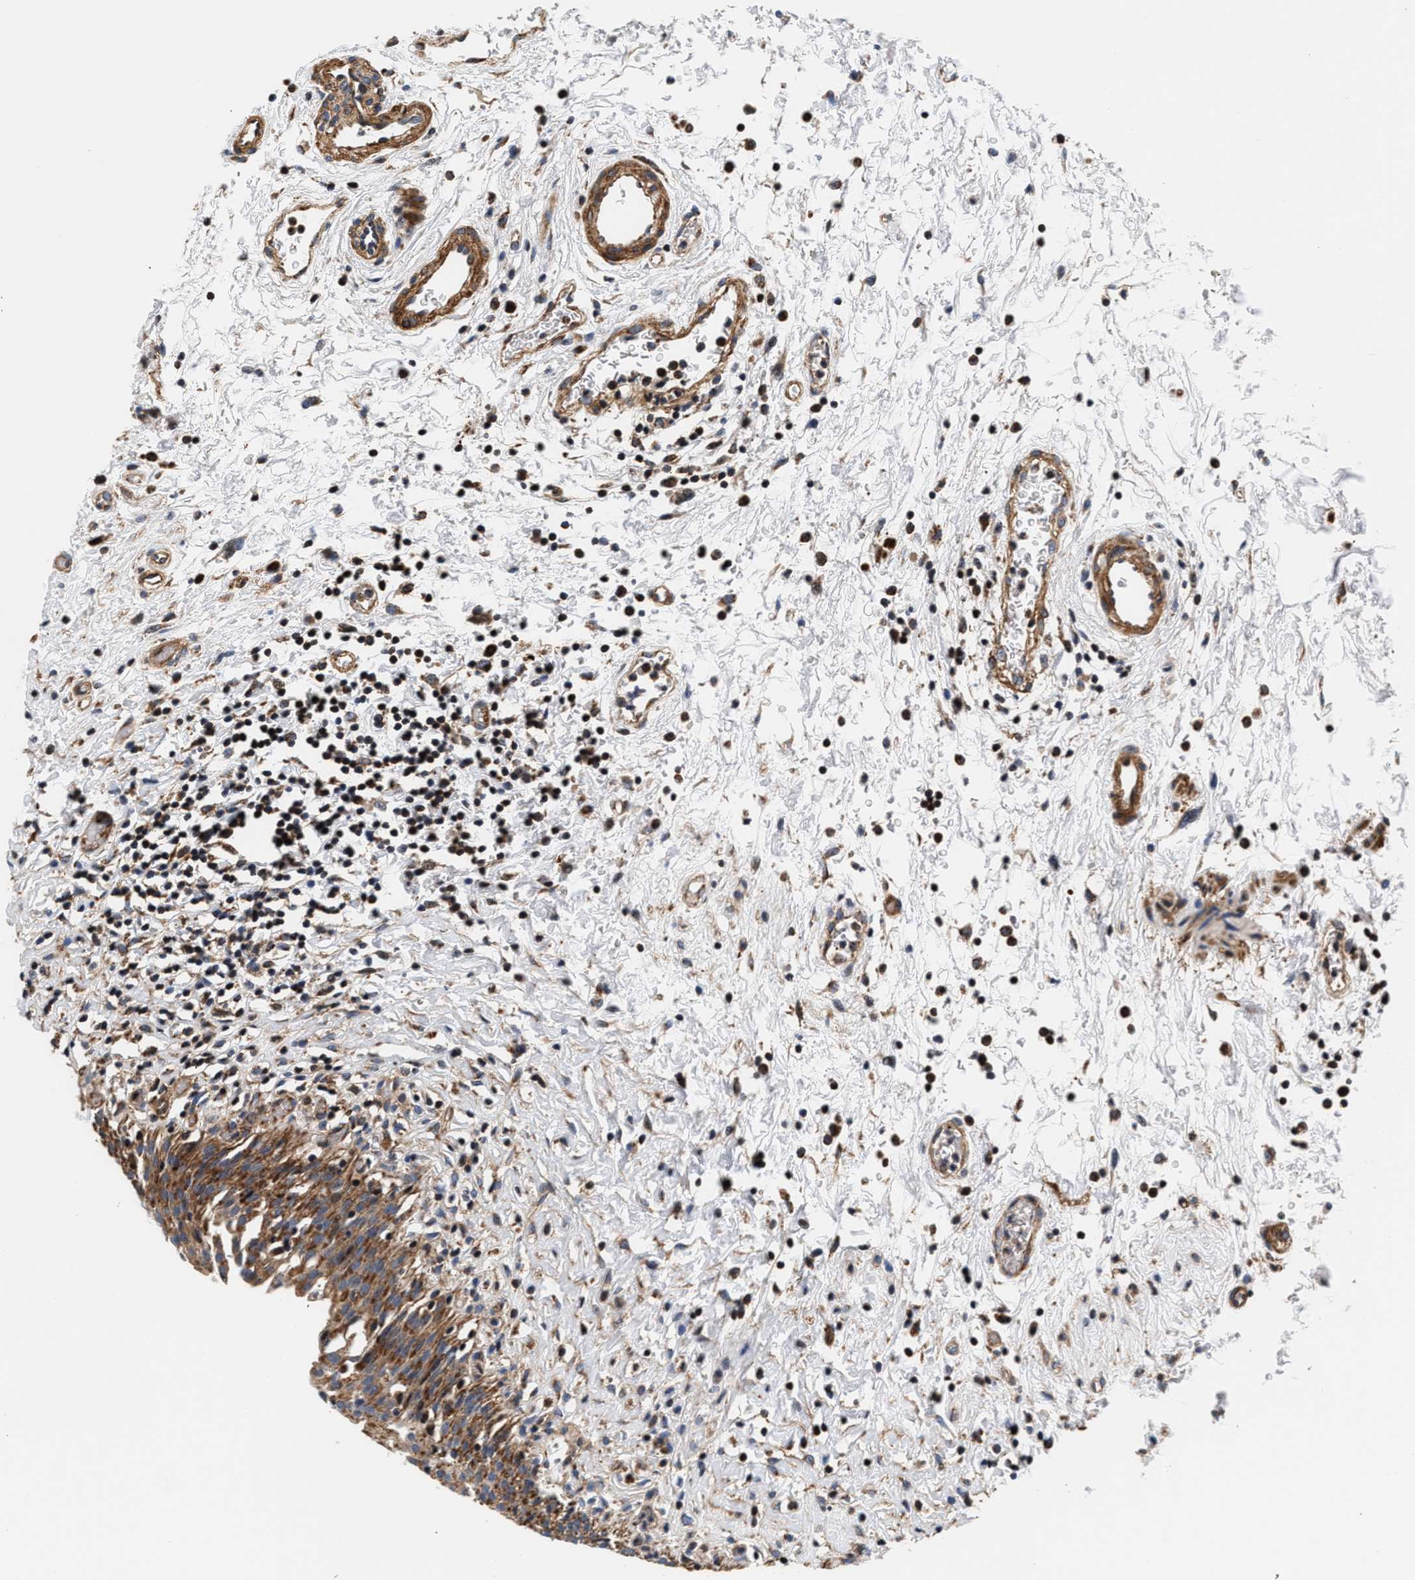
{"staining": {"intensity": "moderate", "quantity": ">75%", "location": "cytoplasmic/membranous"}, "tissue": "urinary bladder", "cell_type": "Urothelial cells", "image_type": "normal", "snomed": [{"axis": "morphology", "description": "Normal tissue, NOS"}, {"axis": "topography", "description": "Urinary bladder"}], "caption": "Human urinary bladder stained with a protein marker shows moderate staining in urothelial cells.", "gene": "SGK1", "patient": {"sex": "male", "age": 51}}